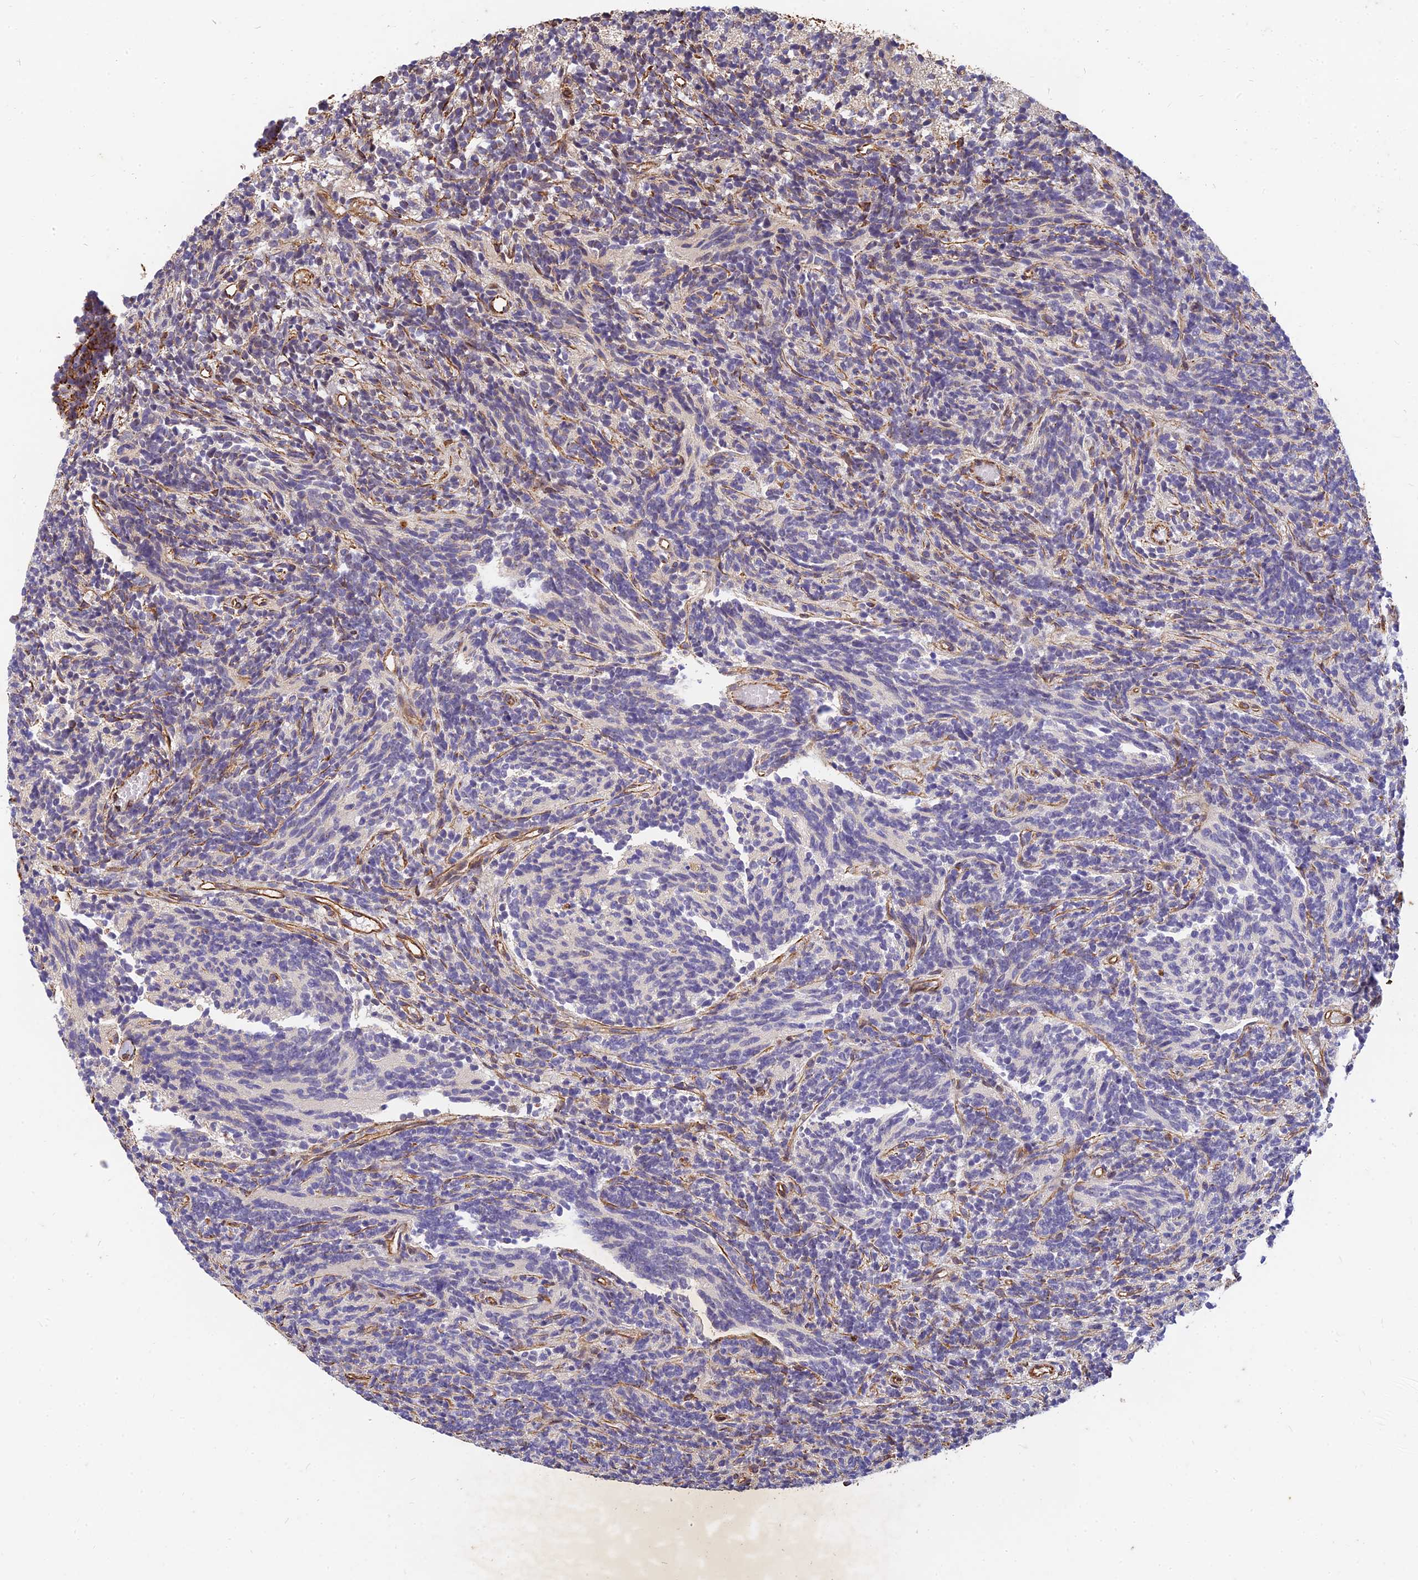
{"staining": {"intensity": "negative", "quantity": "none", "location": "none"}, "tissue": "glioma", "cell_type": "Tumor cells", "image_type": "cancer", "snomed": [{"axis": "morphology", "description": "Glioma, malignant, Low grade"}, {"axis": "topography", "description": "Brain"}], "caption": "Protein analysis of glioma exhibits no significant positivity in tumor cells.", "gene": "DSTYK", "patient": {"sex": "female", "age": 1}}